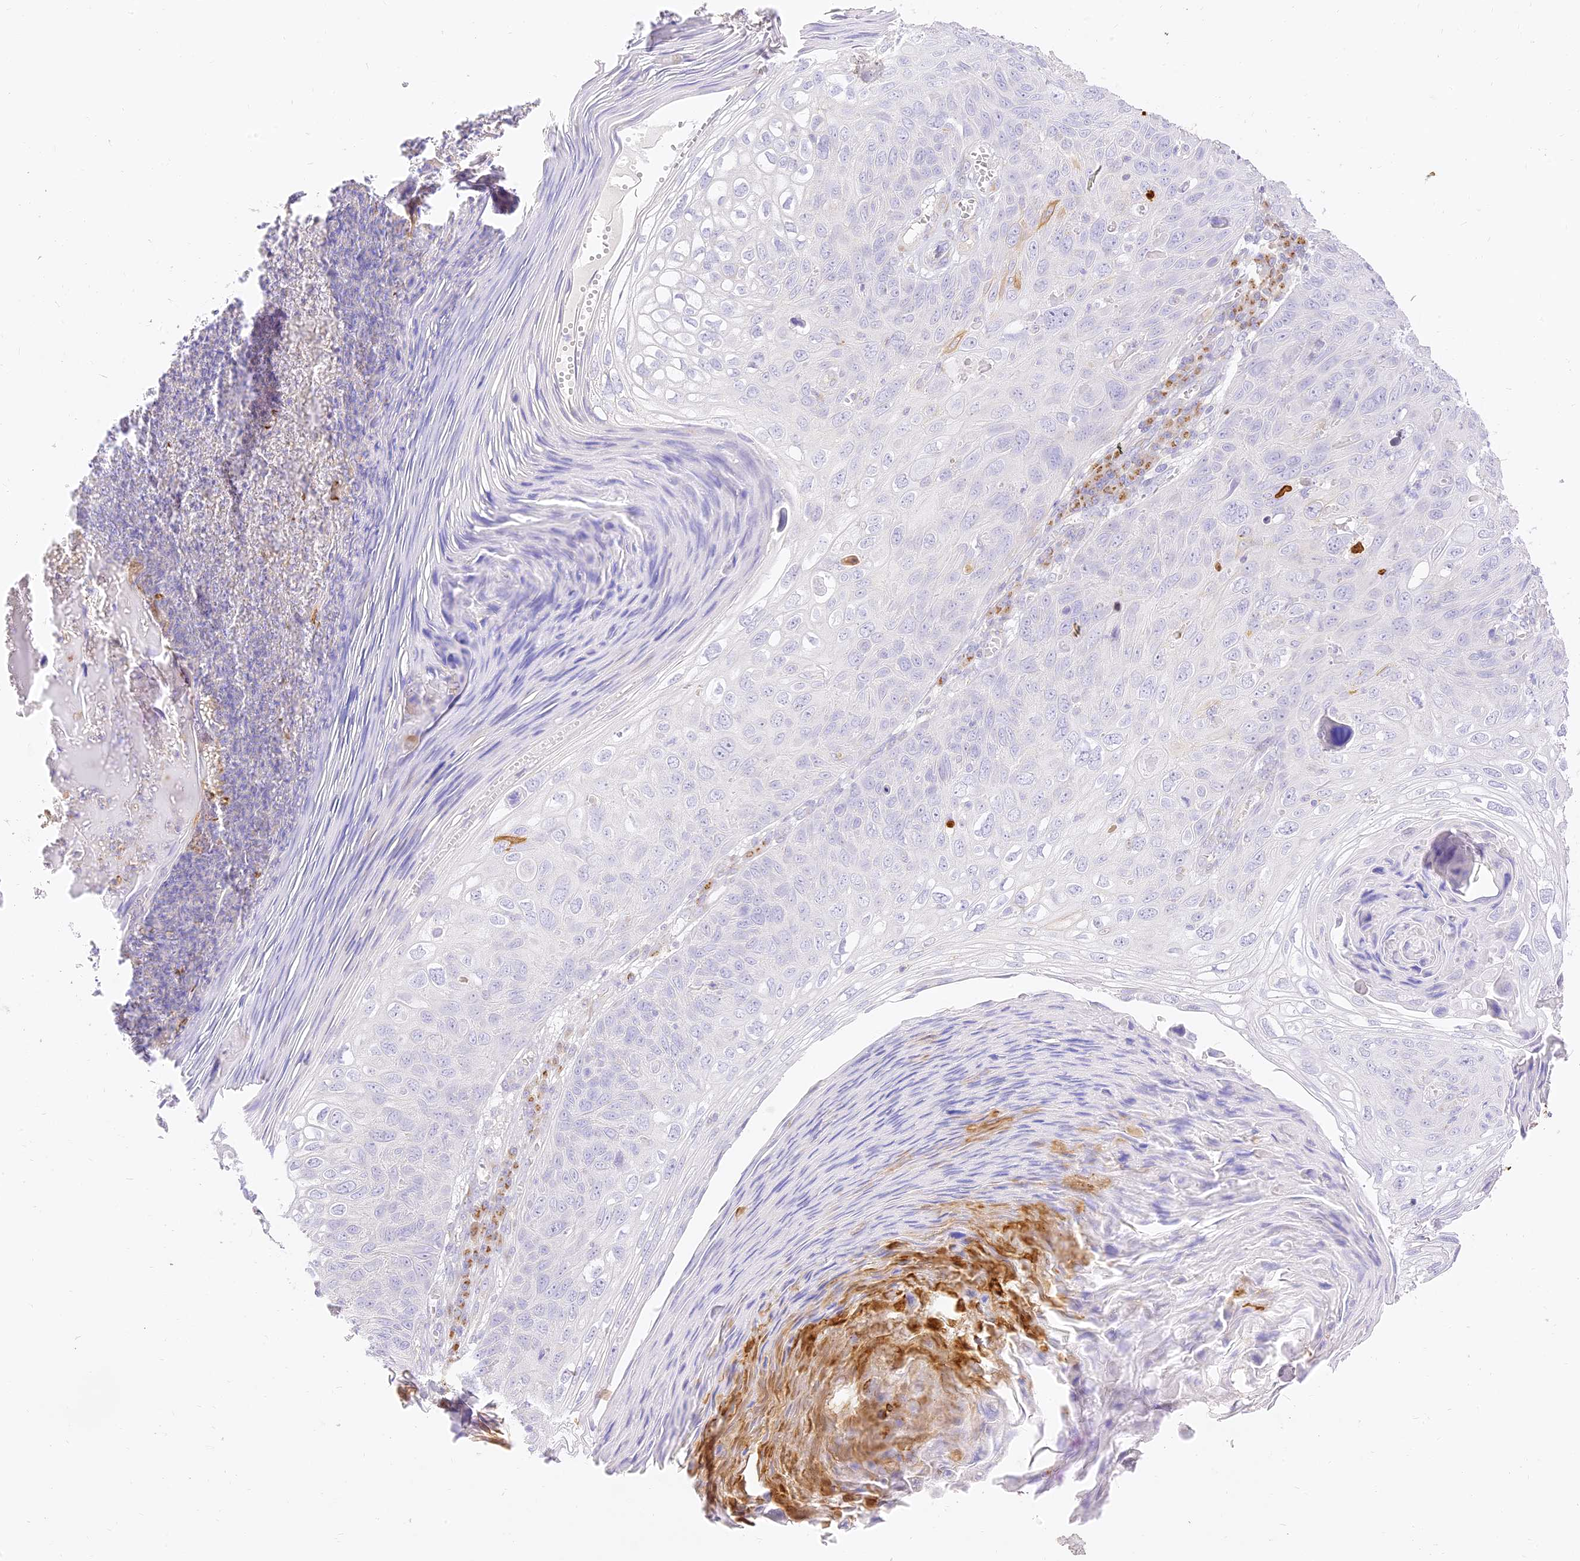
{"staining": {"intensity": "negative", "quantity": "none", "location": "none"}, "tissue": "skin cancer", "cell_type": "Tumor cells", "image_type": "cancer", "snomed": [{"axis": "morphology", "description": "Squamous cell carcinoma, NOS"}, {"axis": "topography", "description": "Skin"}], "caption": "Skin cancer (squamous cell carcinoma) was stained to show a protein in brown. There is no significant positivity in tumor cells.", "gene": "SEC13", "patient": {"sex": "female", "age": 90}}